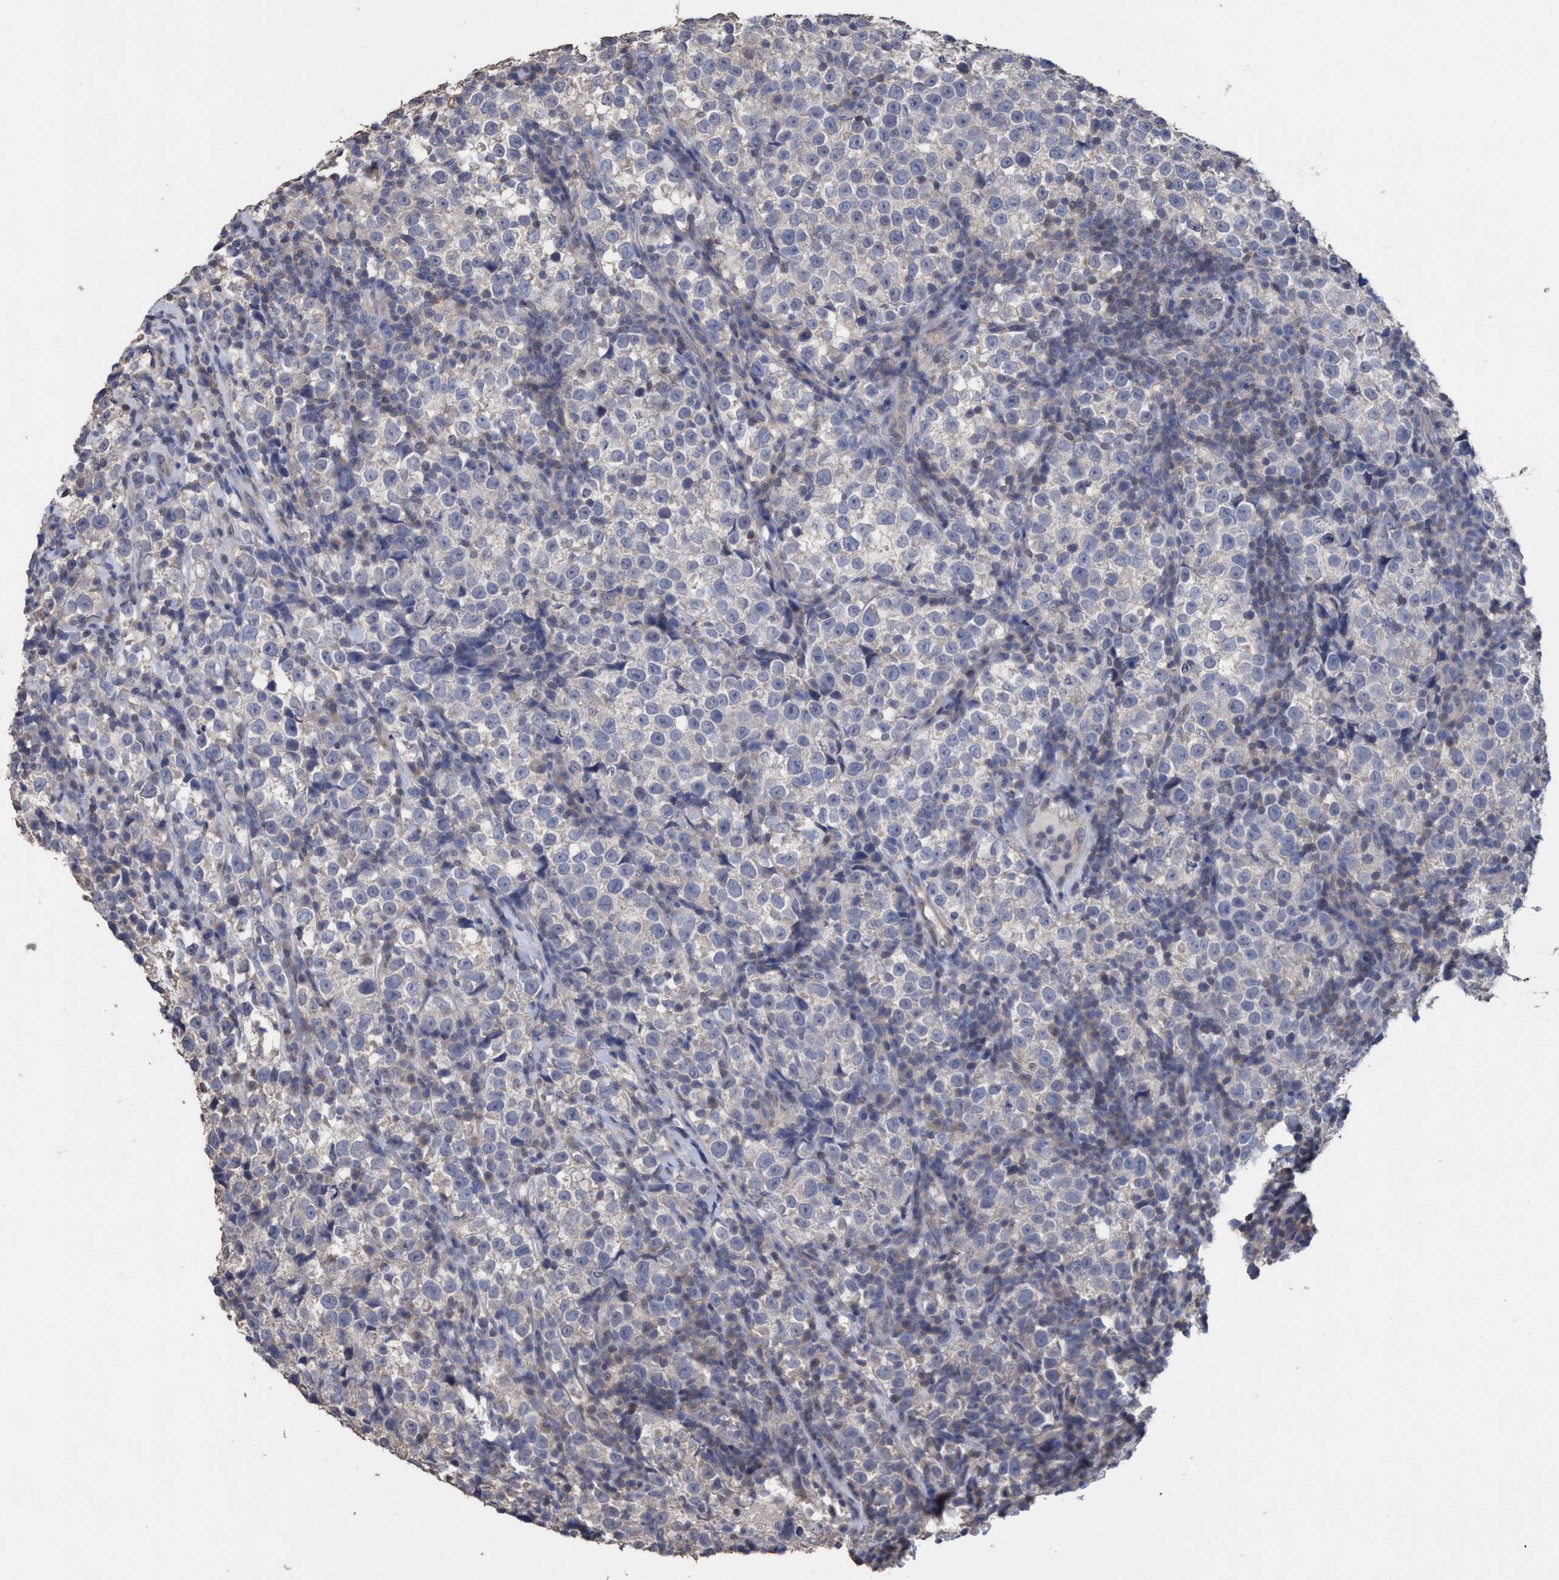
{"staining": {"intensity": "negative", "quantity": "none", "location": "none"}, "tissue": "testis cancer", "cell_type": "Tumor cells", "image_type": "cancer", "snomed": [{"axis": "morphology", "description": "Normal tissue, NOS"}, {"axis": "morphology", "description": "Seminoma, NOS"}, {"axis": "topography", "description": "Testis"}], "caption": "A photomicrograph of human seminoma (testis) is negative for staining in tumor cells.", "gene": "GLOD4", "patient": {"sex": "male", "age": 43}}